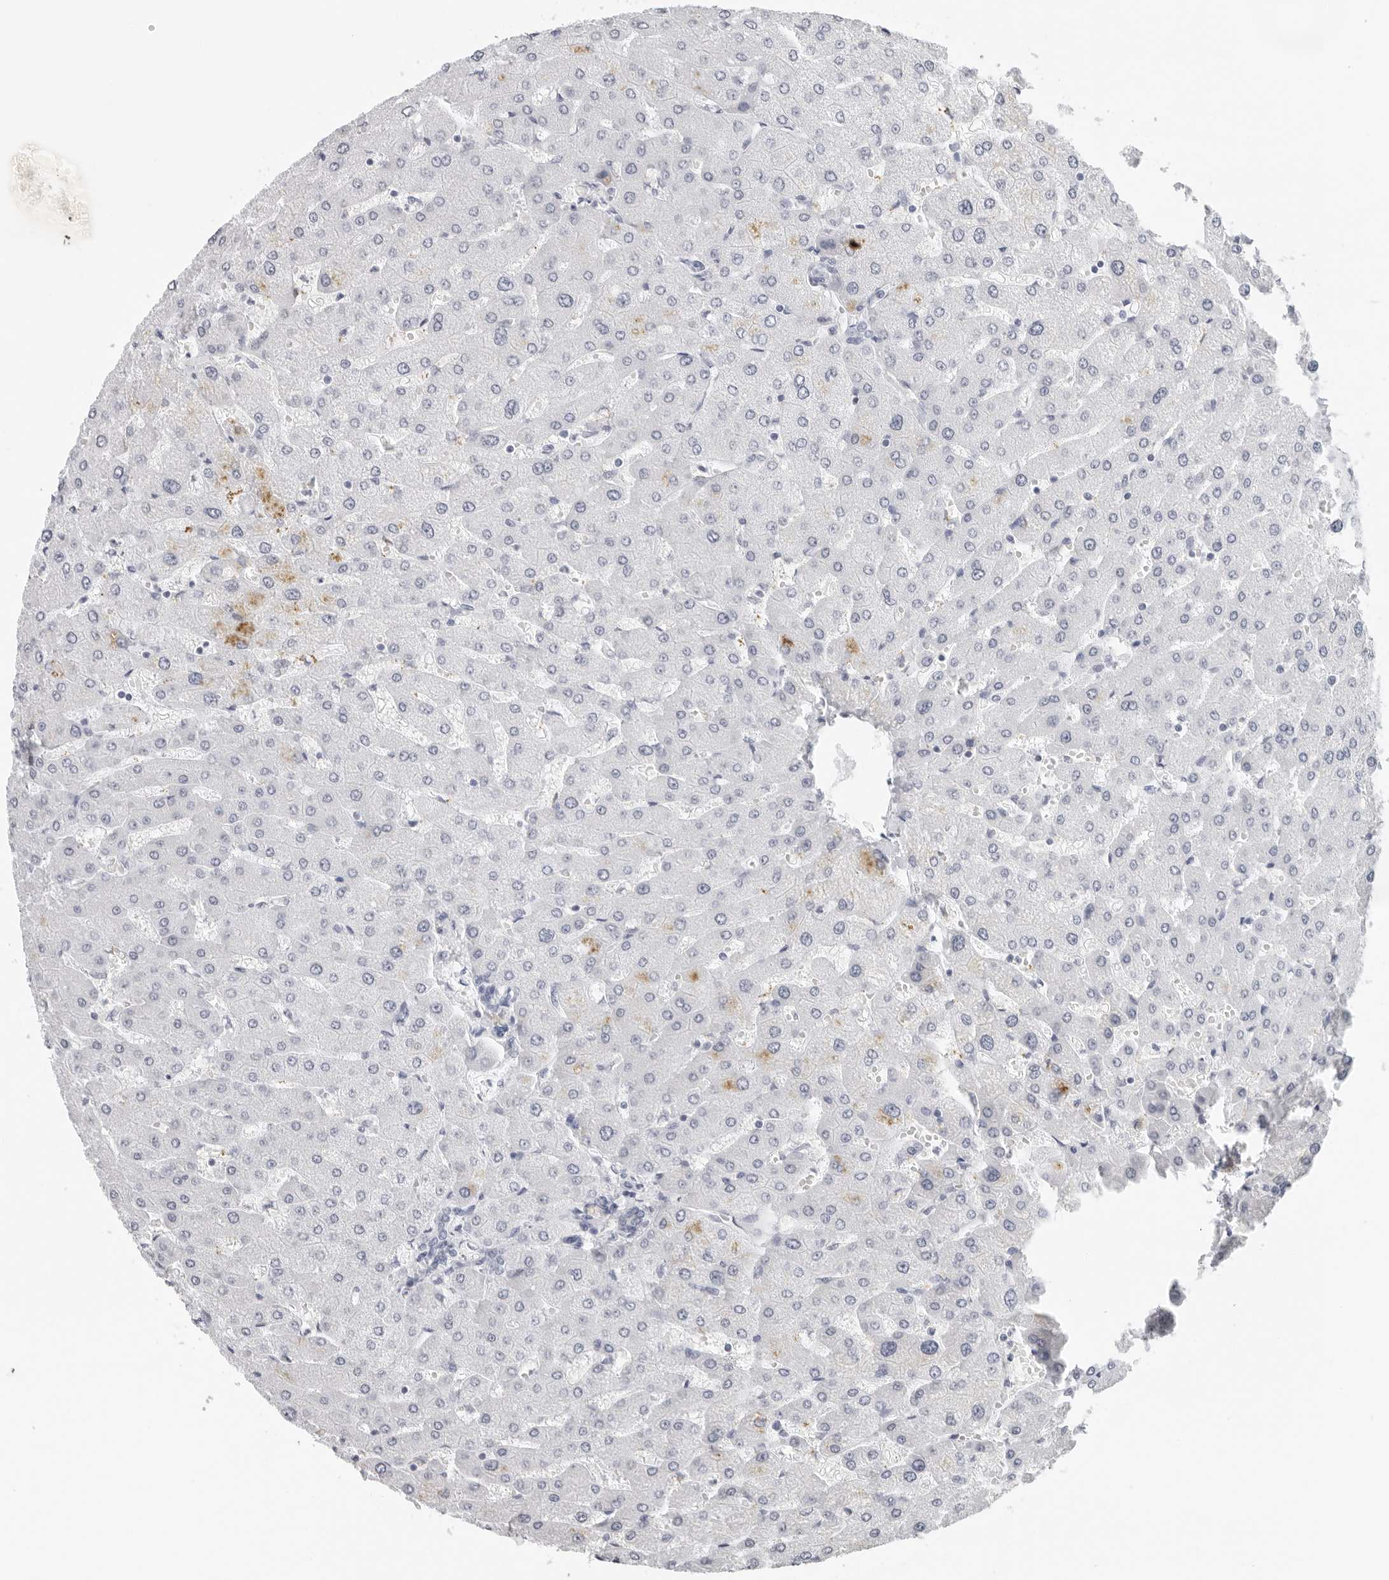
{"staining": {"intensity": "negative", "quantity": "none", "location": "none"}, "tissue": "liver", "cell_type": "Cholangiocytes", "image_type": "normal", "snomed": [{"axis": "morphology", "description": "Normal tissue, NOS"}, {"axis": "topography", "description": "Liver"}], "caption": "Immunohistochemistry of normal liver exhibits no expression in cholangiocytes.", "gene": "CST1", "patient": {"sex": "male", "age": 55}}